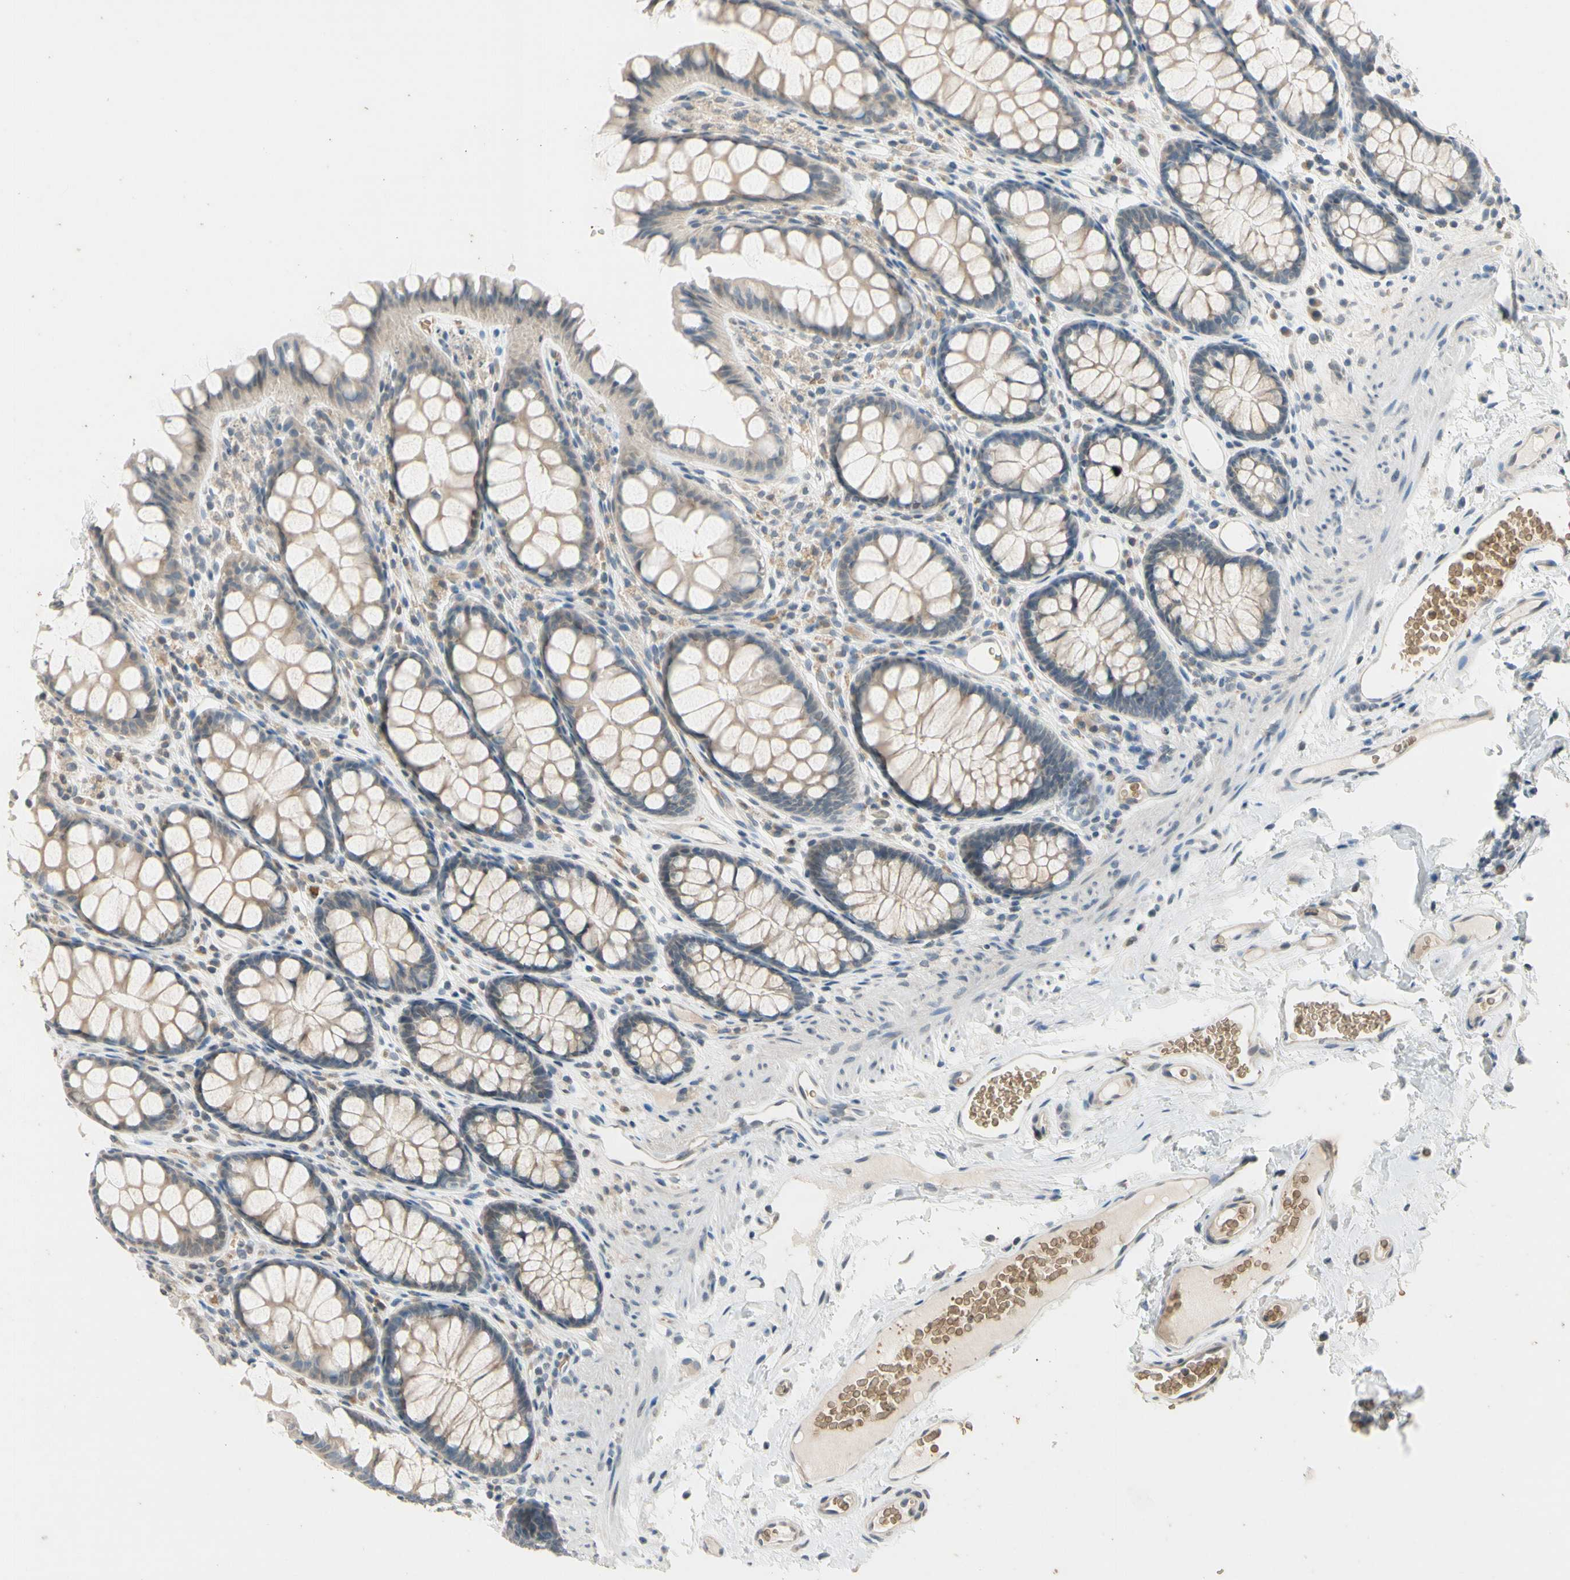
{"staining": {"intensity": "weak", "quantity": ">75%", "location": "cytoplasmic/membranous"}, "tissue": "colon", "cell_type": "Endothelial cells", "image_type": "normal", "snomed": [{"axis": "morphology", "description": "Normal tissue, NOS"}, {"axis": "topography", "description": "Colon"}], "caption": "Colon was stained to show a protein in brown. There is low levels of weak cytoplasmic/membranous positivity in approximately >75% of endothelial cells. (DAB = brown stain, brightfield microscopy at high magnification).", "gene": "GYPC", "patient": {"sex": "female", "age": 55}}